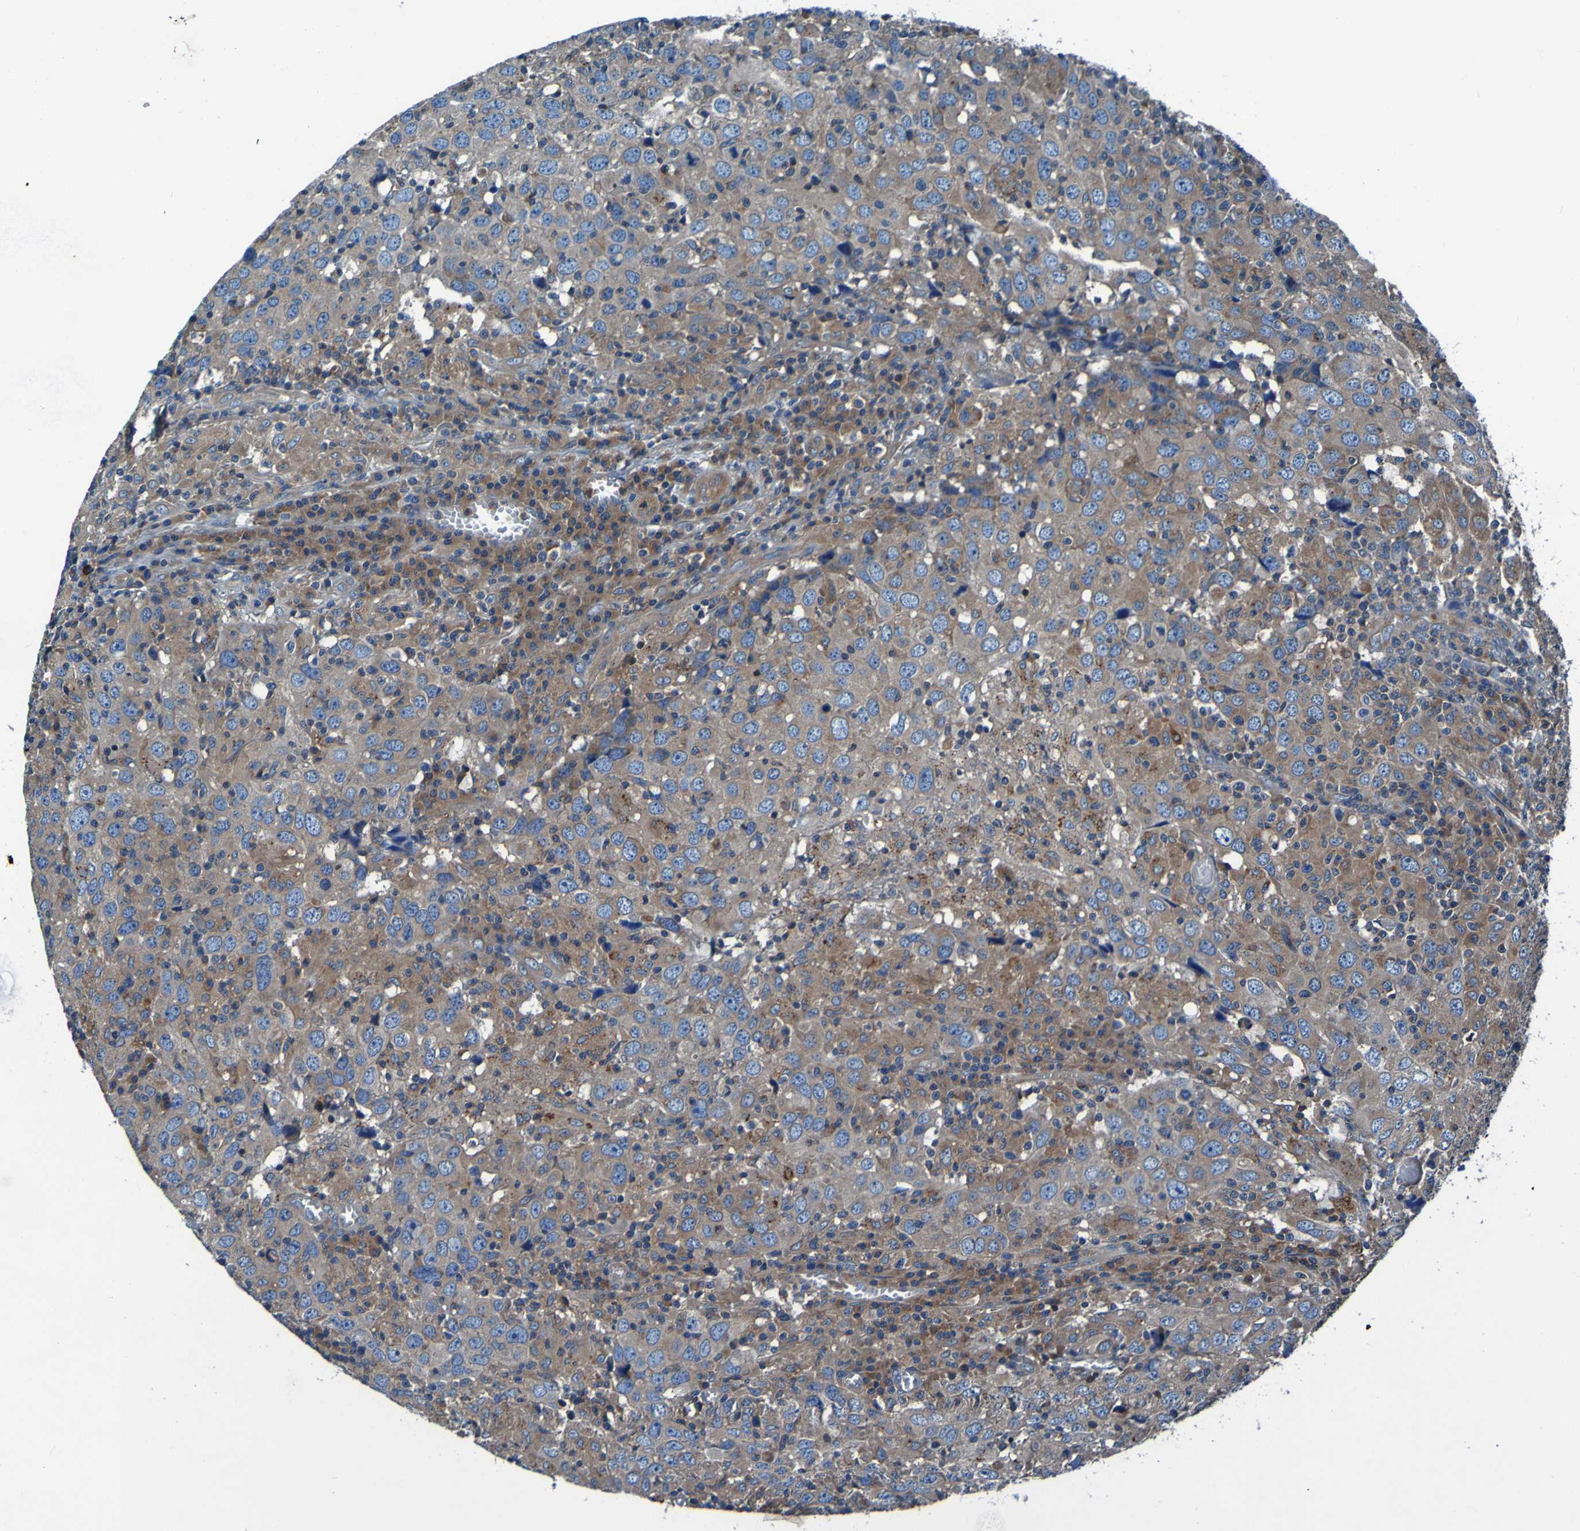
{"staining": {"intensity": "moderate", "quantity": "25%-75%", "location": "cytoplasmic/membranous"}, "tissue": "head and neck cancer", "cell_type": "Tumor cells", "image_type": "cancer", "snomed": [{"axis": "morphology", "description": "Adenocarcinoma, NOS"}, {"axis": "topography", "description": "Salivary gland"}, {"axis": "topography", "description": "Head-Neck"}], "caption": "Head and neck adenocarcinoma tissue exhibits moderate cytoplasmic/membranous staining in approximately 25%-75% of tumor cells, visualized by immunohistochemistry.", "gene": "RAB5B", "patient": {"sex": "female", "age": 65}}